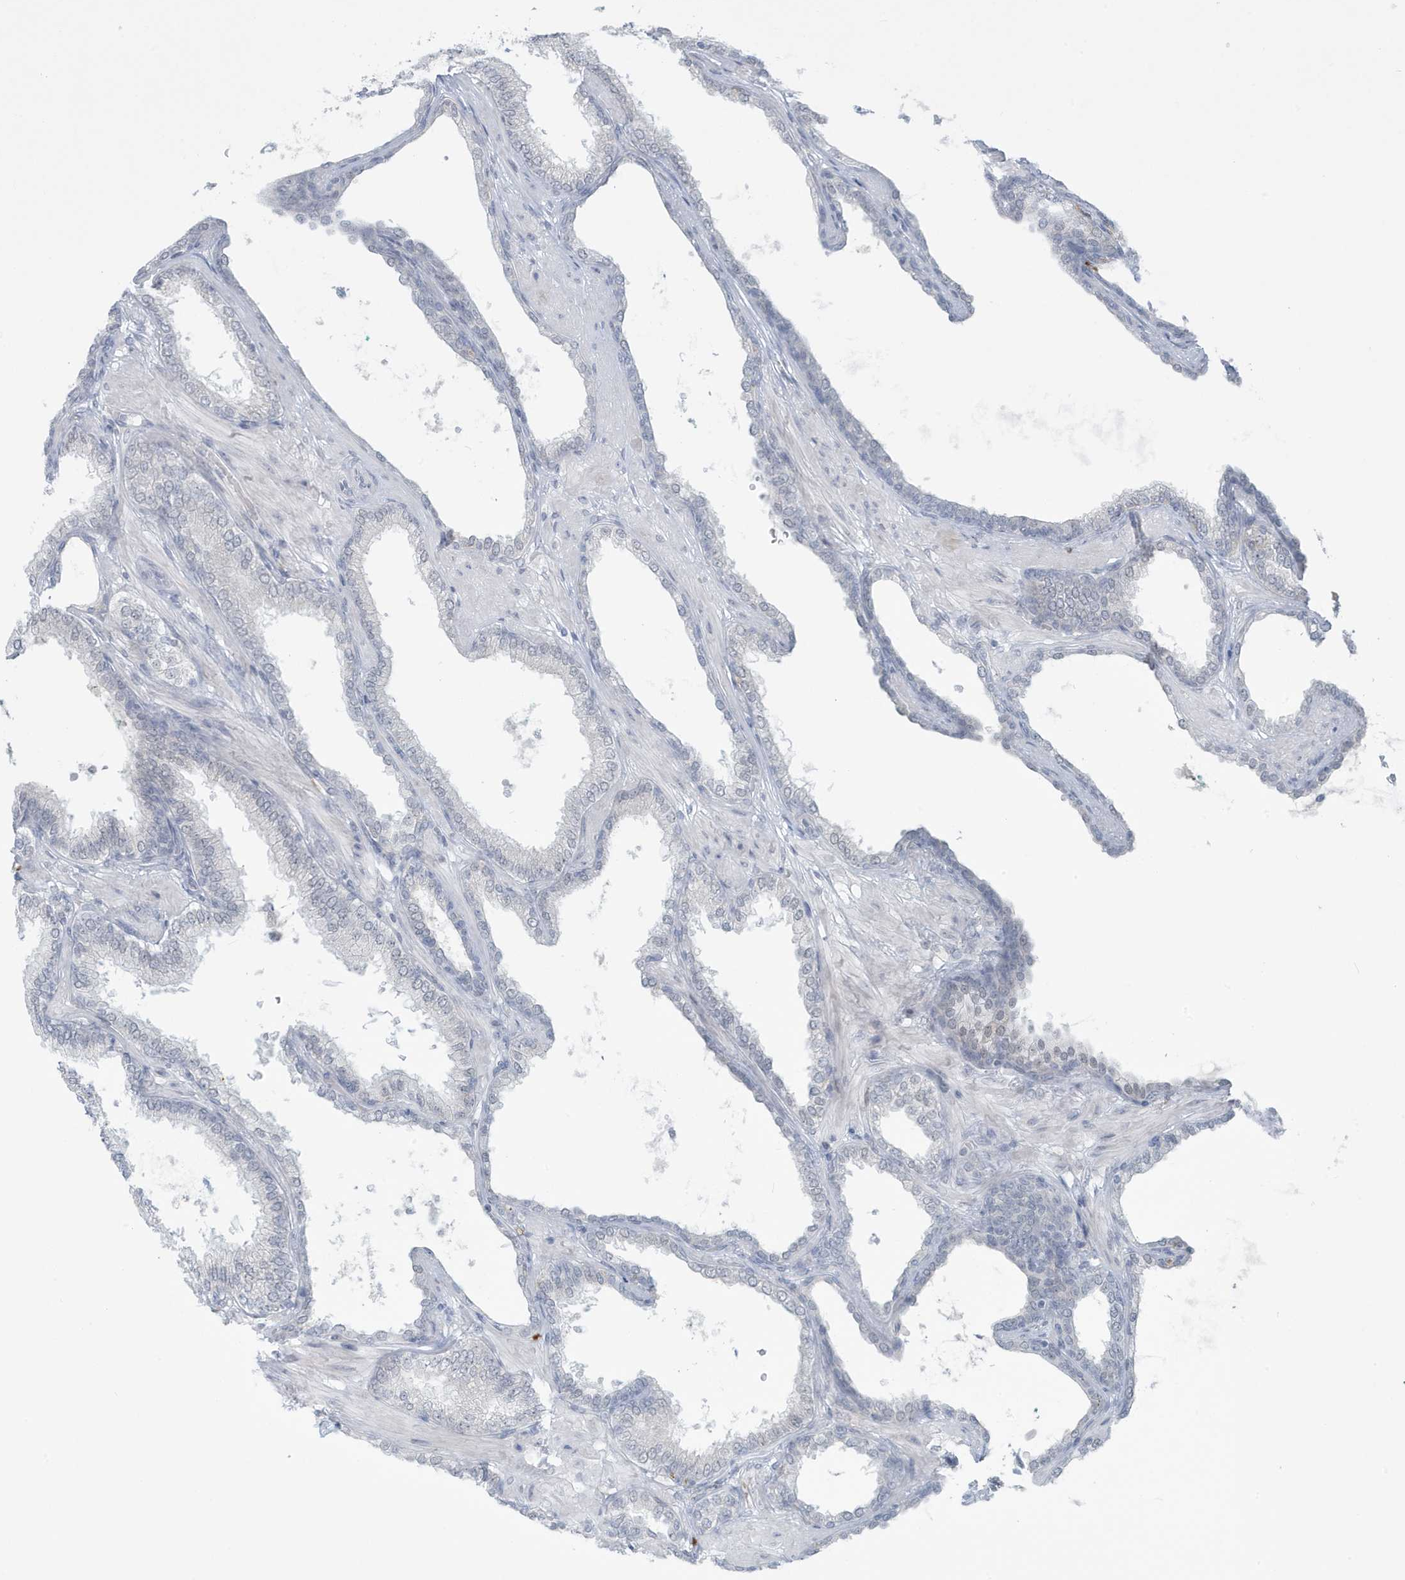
{"staining": {"intensity": "negative", "quantity": "none", "location": "none"}, "tissue": "prostate cancer", "cell_type": "Tumor cells", "image_type": "cancer", "snomed": [{"axis": "morphology", "description": "Adenocarcinoma, Low grade"}, {"axis": "topography", "description": "Prostate"}], "caption": "Histopathology image shows no protein expression in tumor cells of prostate cancer tissue.", "gene": "HERC6", "patient": {"sex": "male", "age": 60}}